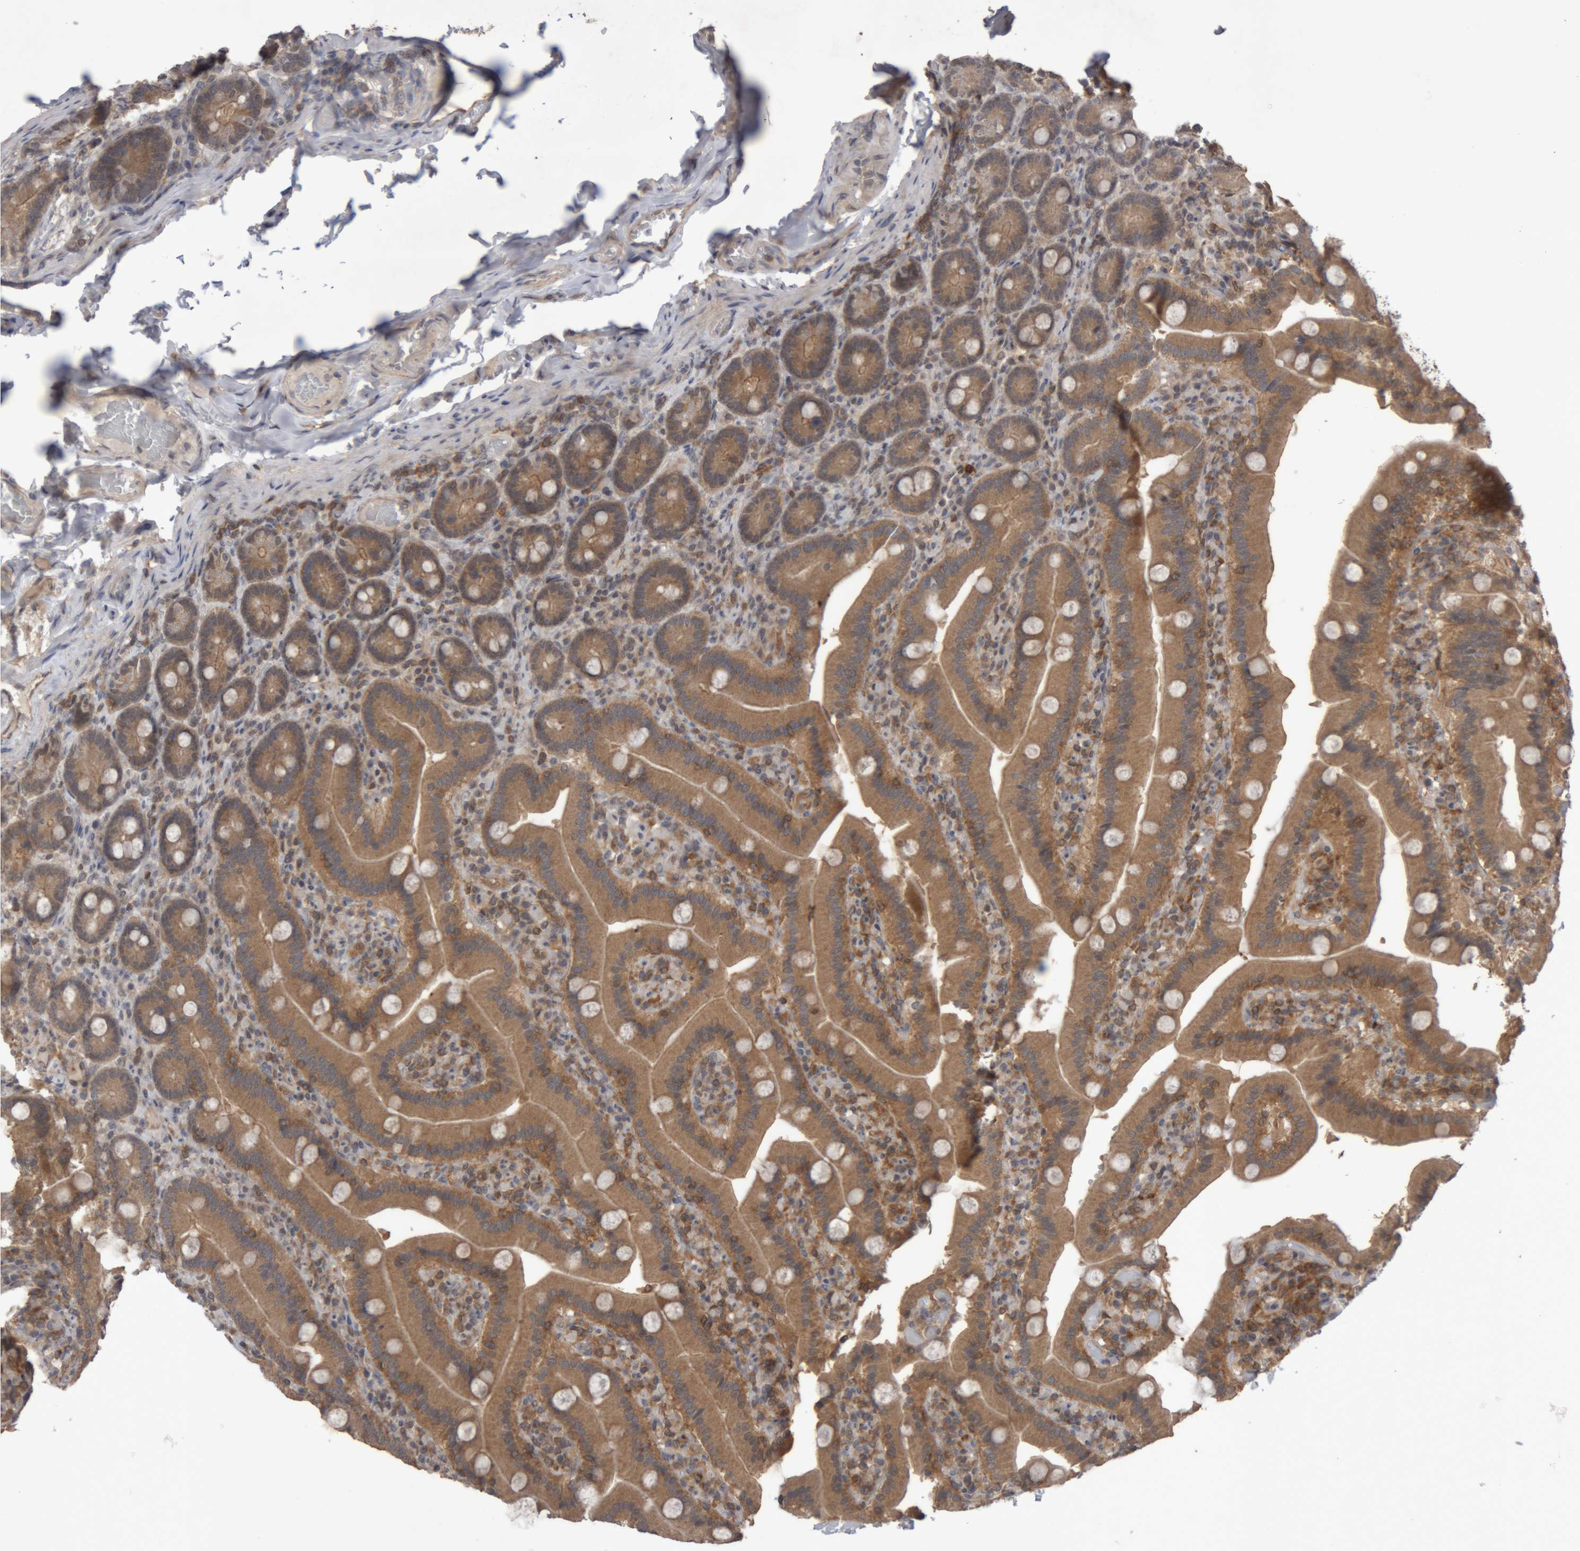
{"staining": {"intensity": "moderate", "quantity": ">75%", "location": "cytoplasmic/membranous"}, "tissue": "duodenum", "cell_type": "Glandular cells", "image_type": "normal", "snomed": [{"axis": "morphology", "description": "Normal tissue, NOS"}, {"axis": "topography", "description": "Duodenum"}], "caption": "Immunohistochemical staining of benign duodenum exhibits moderate cytoplasmic/membranous protein positivity in approximately >75% of glandular cells. (DAB (3,3'-diaminobenzidine) = brown stain, brightfield microscopy at high magnification).", "gene": "NFATC2", "patient": {"sex": "female", "age": 62}}